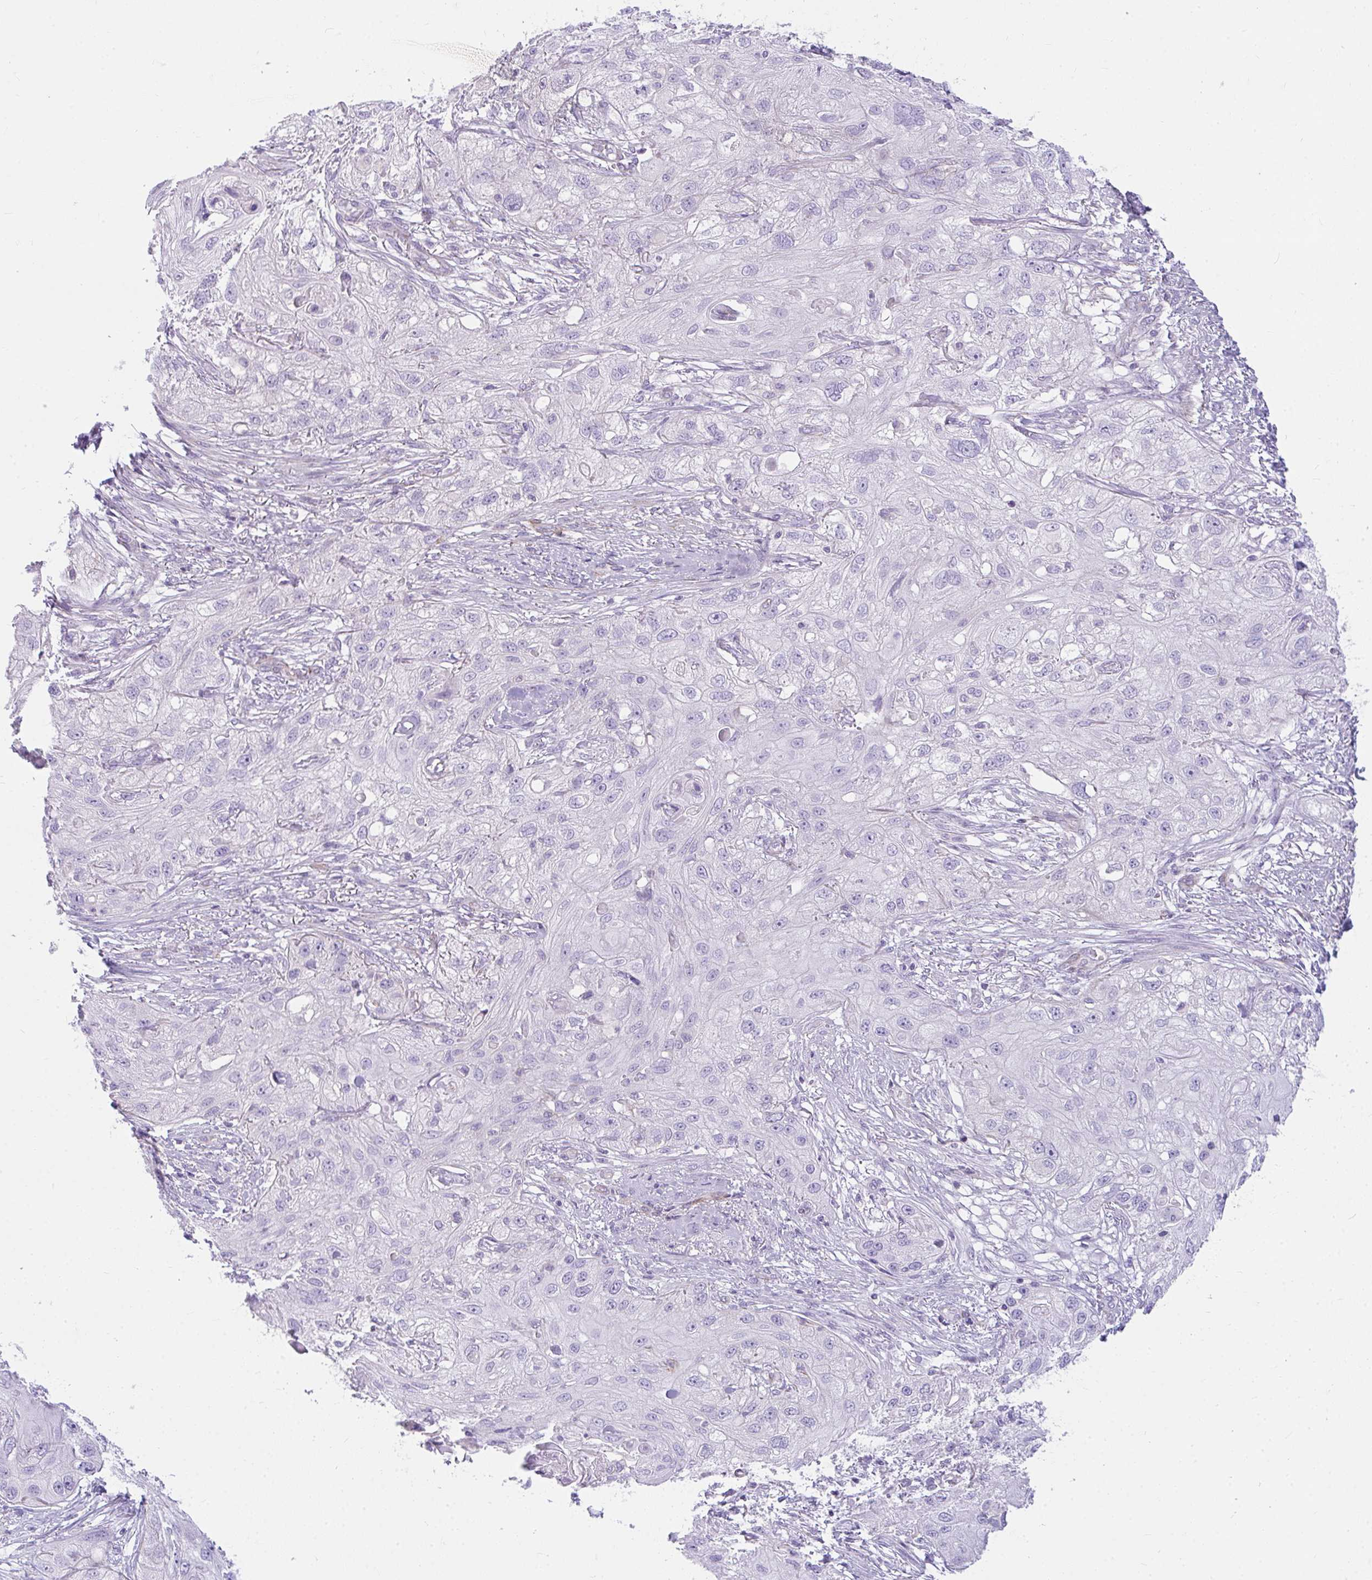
{"staining": {"intensity": "negative", "quantity": "none", "location": "none"}, "tissue": "skin cancer", "cell_type": "Tumor cells", "image_type": "cancer", "snomed": [{"axis": "morphology", "description": "Squamous cell carcinoma, NOS"}, {"axis": "topography", "description": "Skin"}, {"axis": "topography", "description": "Vulva"}], "caption": "Skin cancer stained for a protein using IHC reveals no staining tumor cells.", "gene": "CDRT15", "patient": {"sex": "female", "age": 86}}